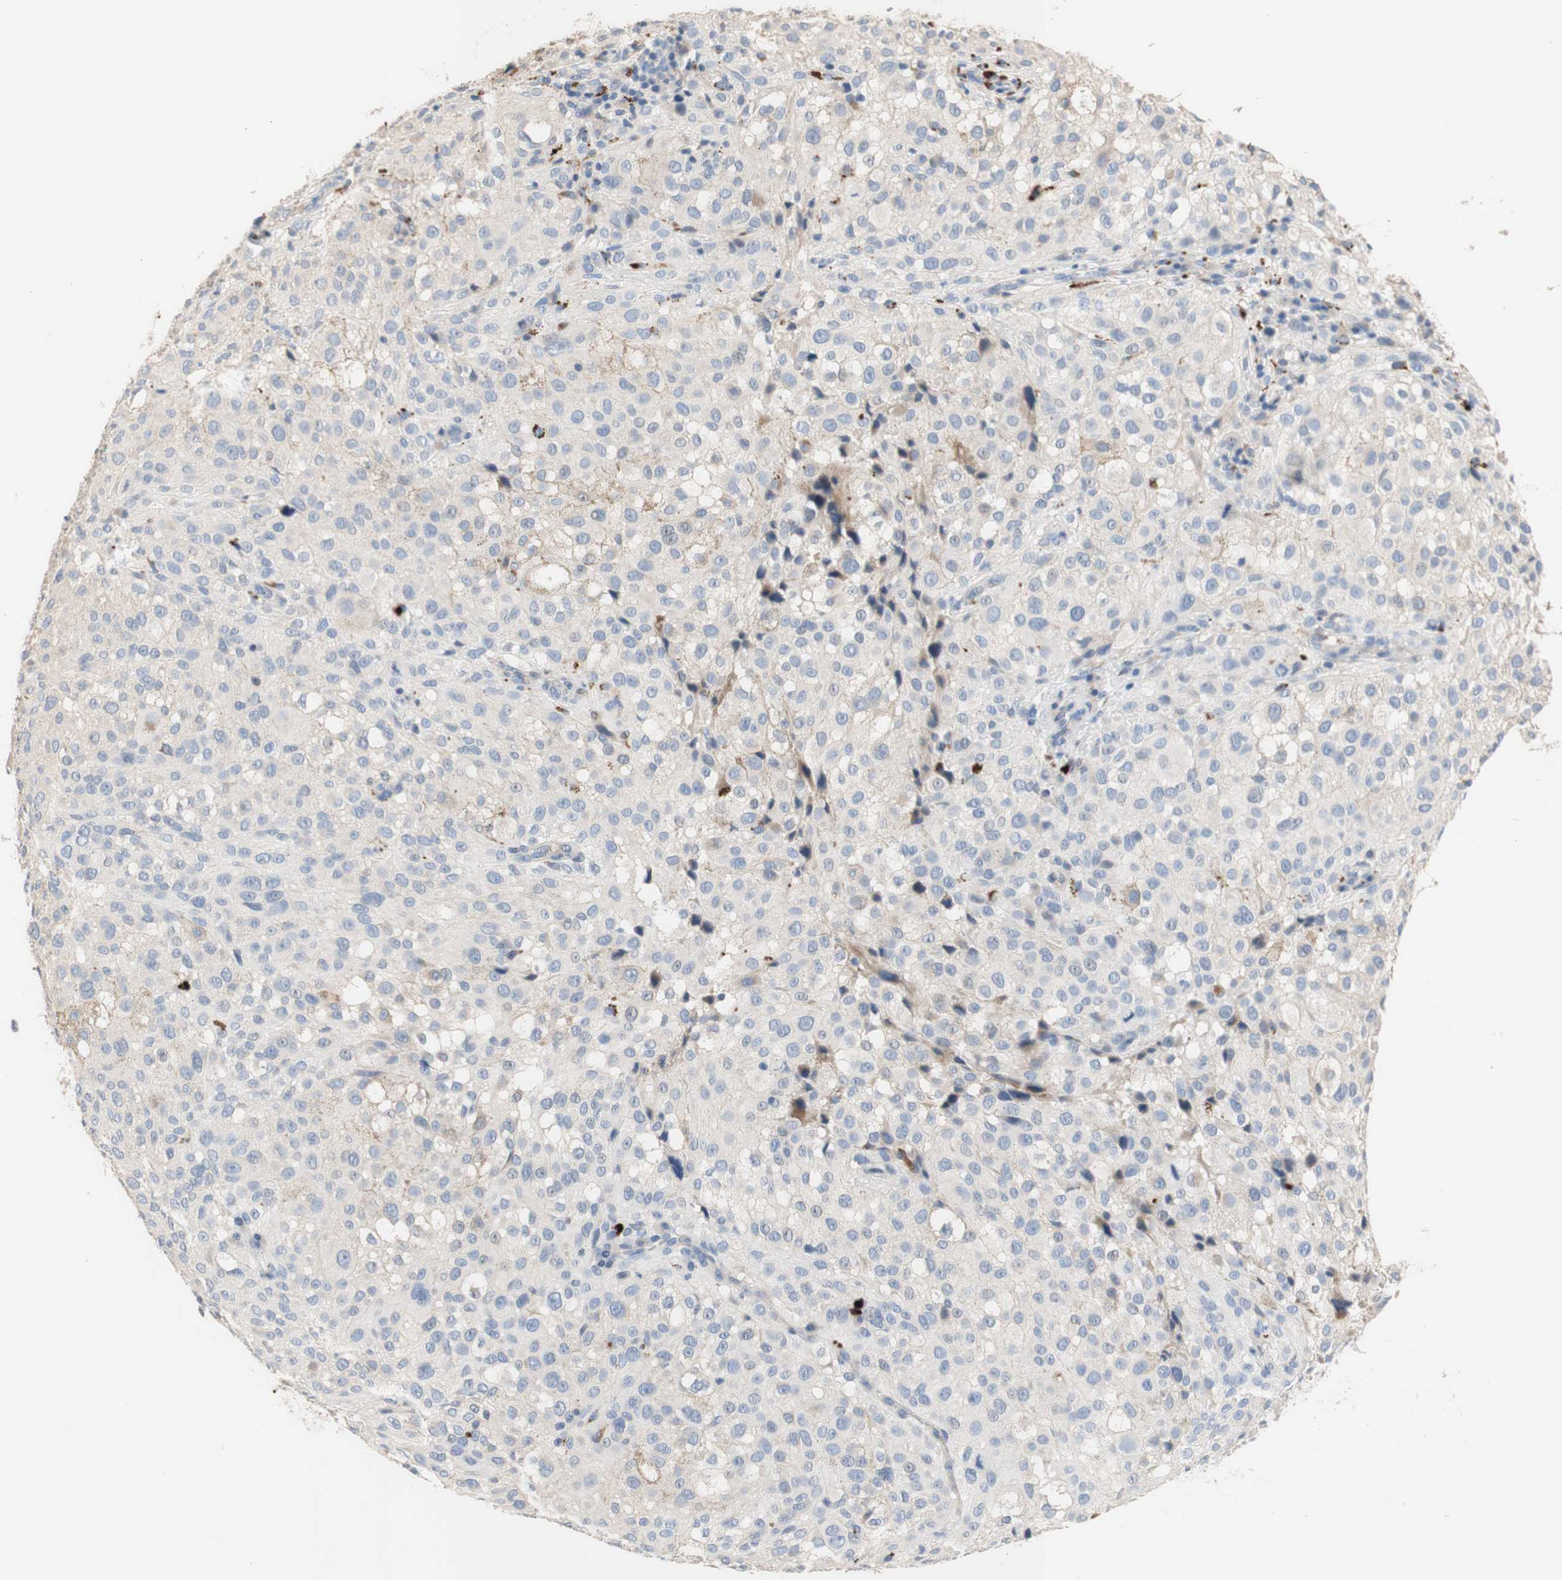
{"staining": {"intensity": "negative", "quantity": "none", "location": "none"}, "tissue": "melanoma", "cell_type": "Tumor cells", "image_type": "cancer", "snomed": [{"axis": "morphology", "description": "Necrosis, NOS"}, {"axis": "morphology", "description": "Malignant melanoma, NOS"}, {"axis": "topography", "description": "Skin"}], "caption": "This is an IHC image of malignant melanoma. There is no staining in tumor cells.", "gene": "CDON", "patient": {"sex": "female", "age": 87}}